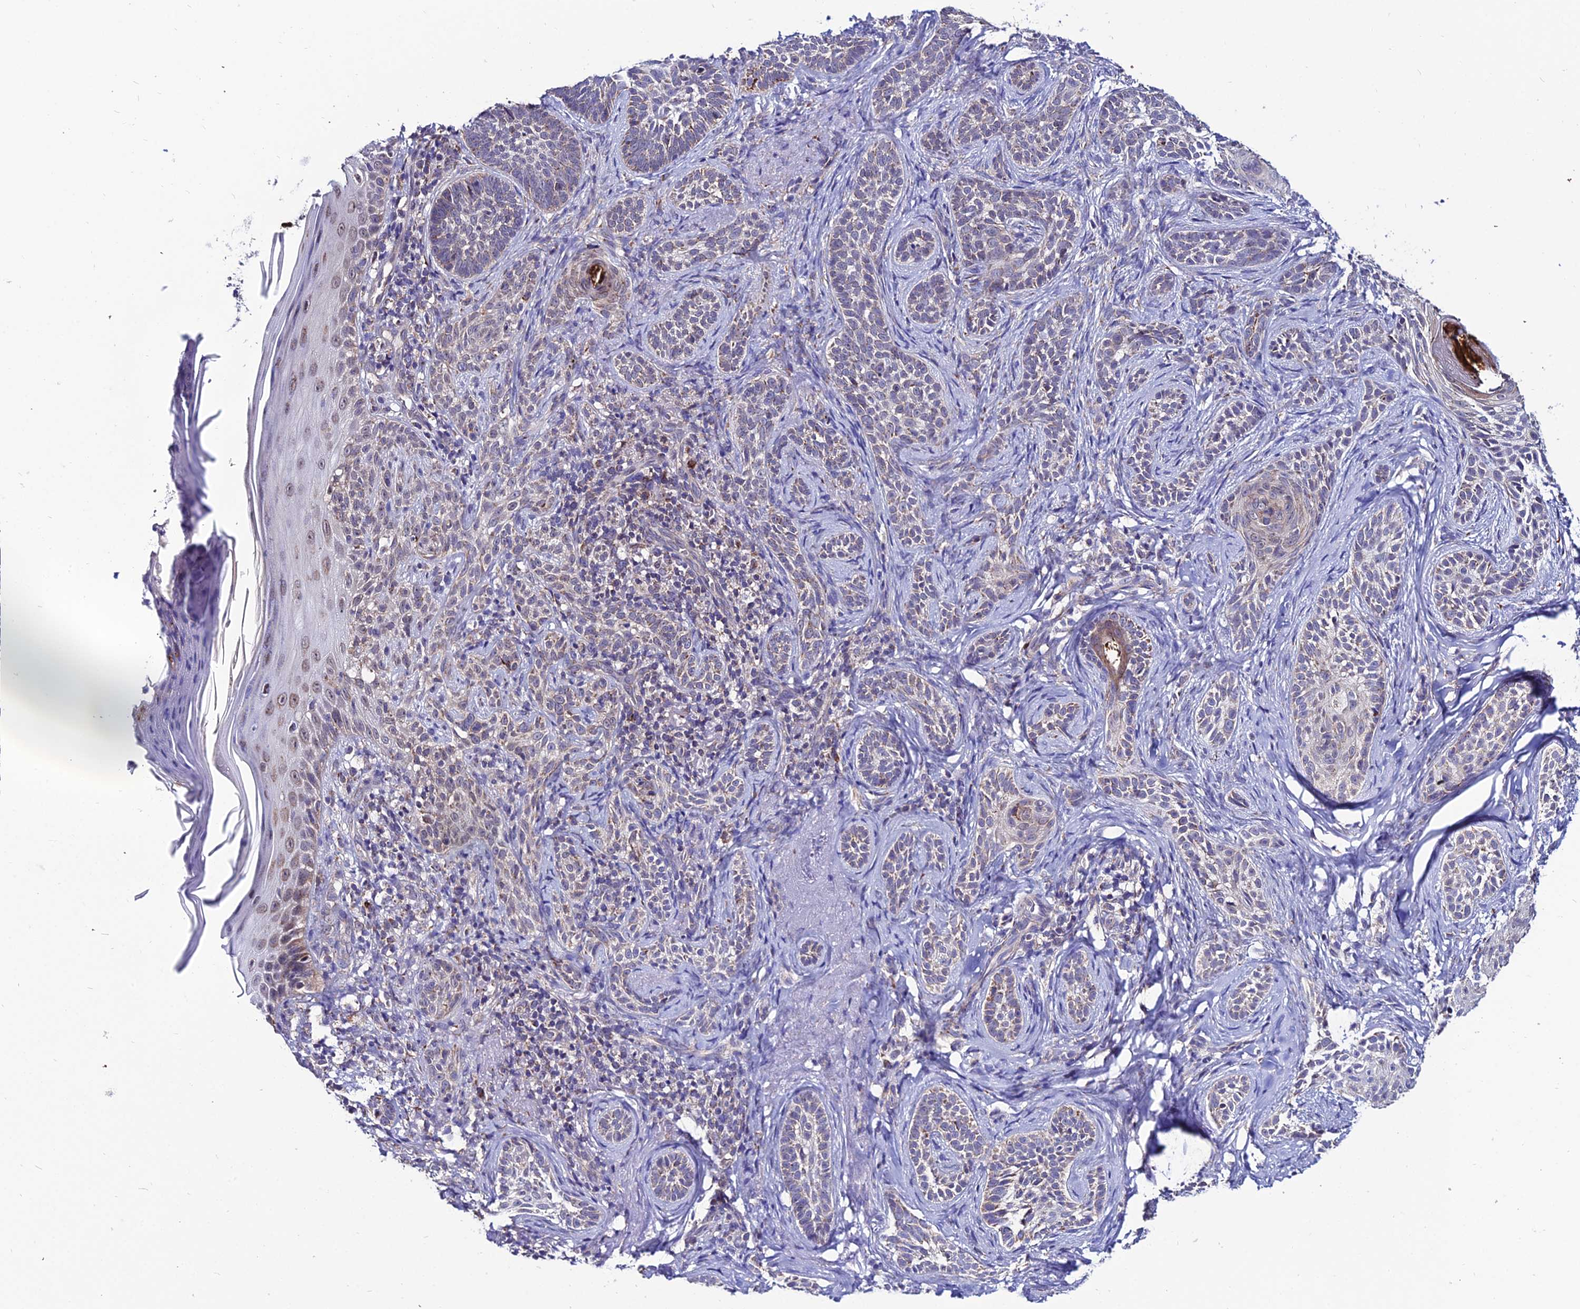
{"staining": {"intensity": "weak", "quantity": "<25%", "location": "cytoplasmic/membranous"}, "tissue": "skin cancer", "cell_type": "Tumor cells", "image_type": "cancer", "snomed": [{"axis": "morphology", "description": "Basal cell carcinoma"}, {"axis": "topography", "description": "Skin"}], "caption": "Photomicrograph shows no significant protein staining in tumor cells of skin basal cell carcinoma.", "gene": "PSMD2", "patient": {"sex": "male", "age": 71}}